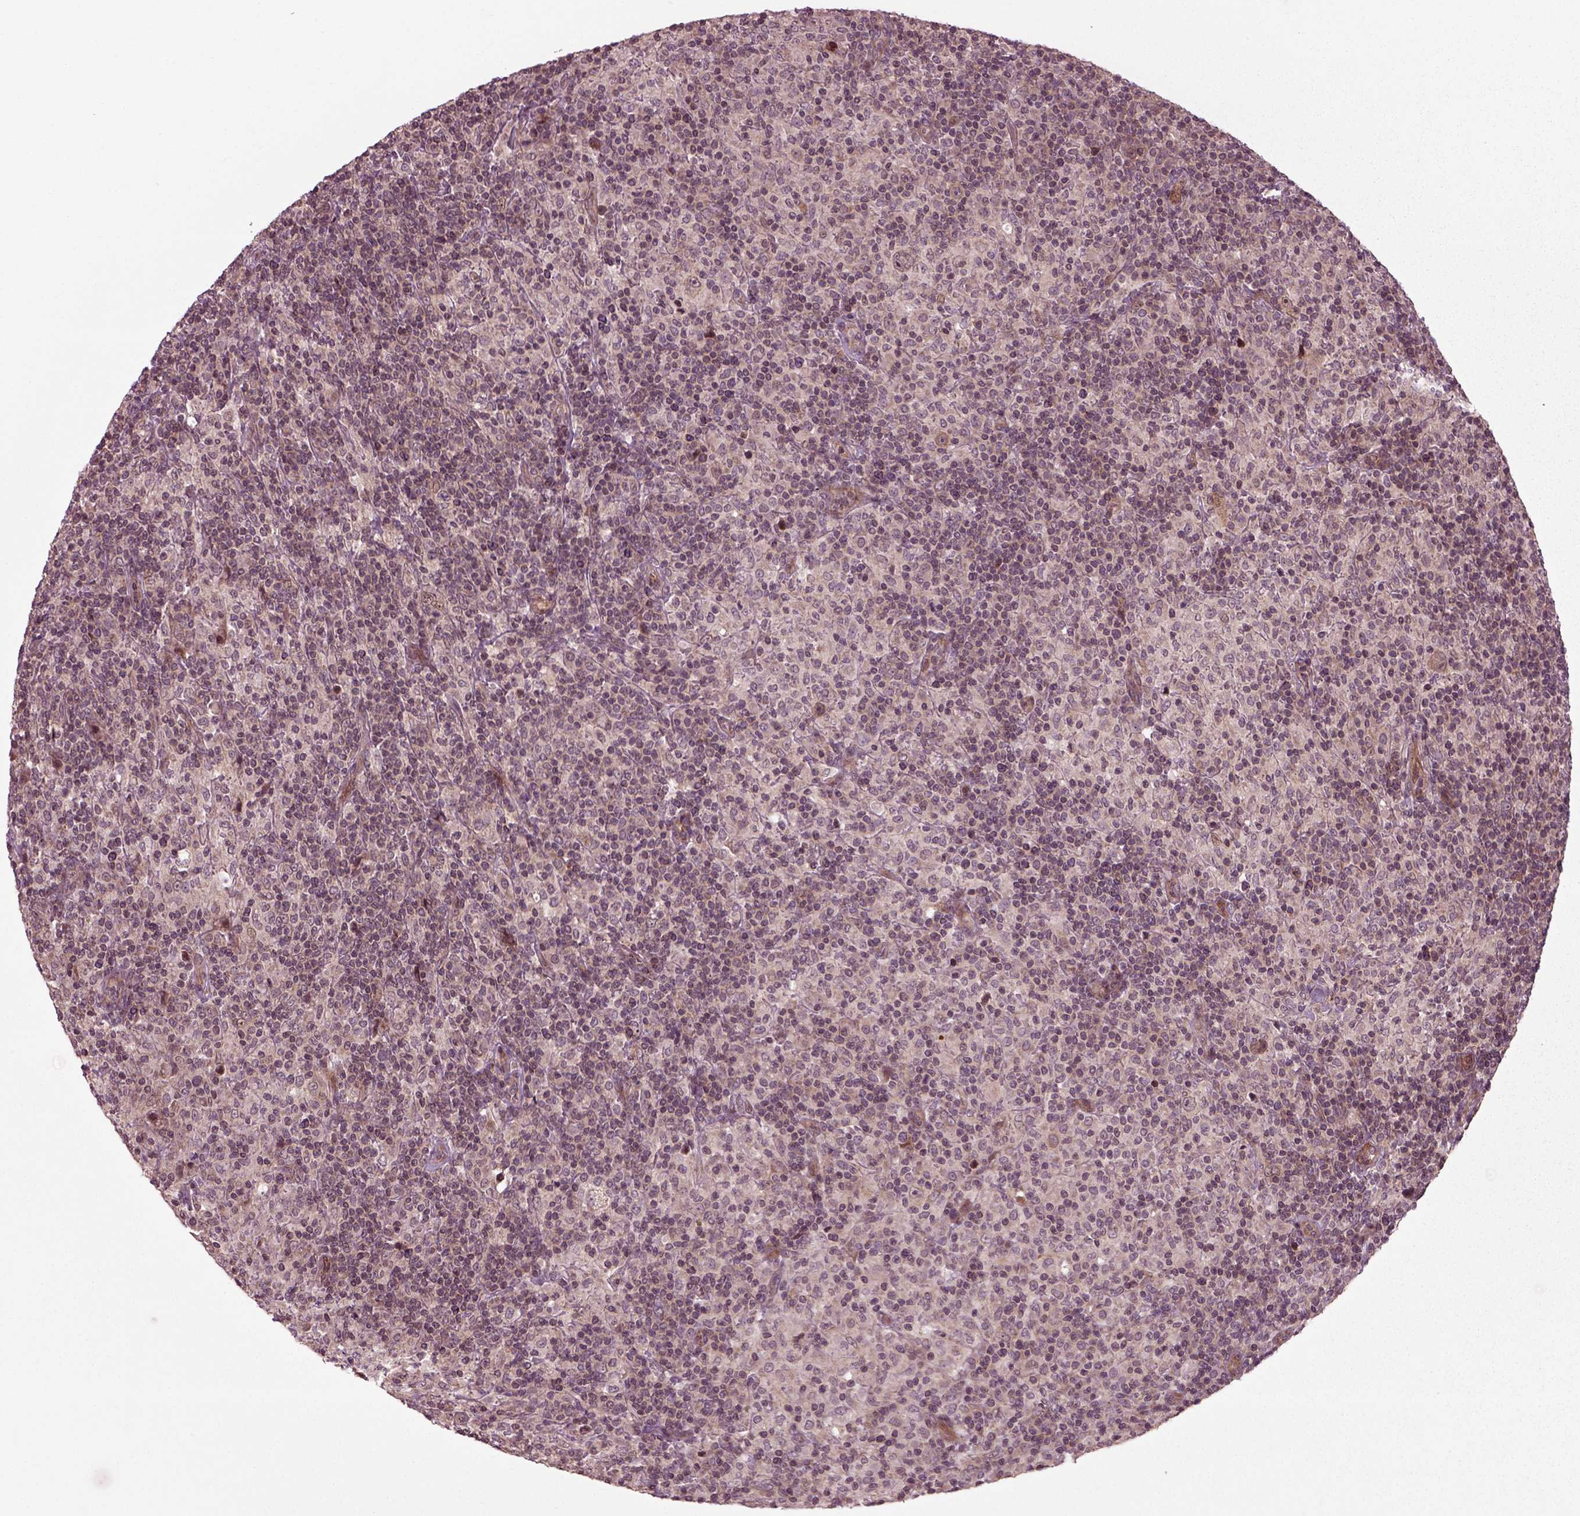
{"staining": {"intensity": "negative", "quantity": "none", "location": "none"}, "tissue": "lymphoma", "cell_type": "Tumor cells", "image_type": "cancer", "snomed": [{"axis": "morphology", "description": "Hodgkin's disease, NOS"}, {"axis": "topography", "description": "Lymph node"}], "caption": "Lymphoma stained for a protein using immunohistochemistry (IHC) shows no staining tumor cells.", "gene": "PLCD3", "patient": {"sex": "male", "age": 70}}